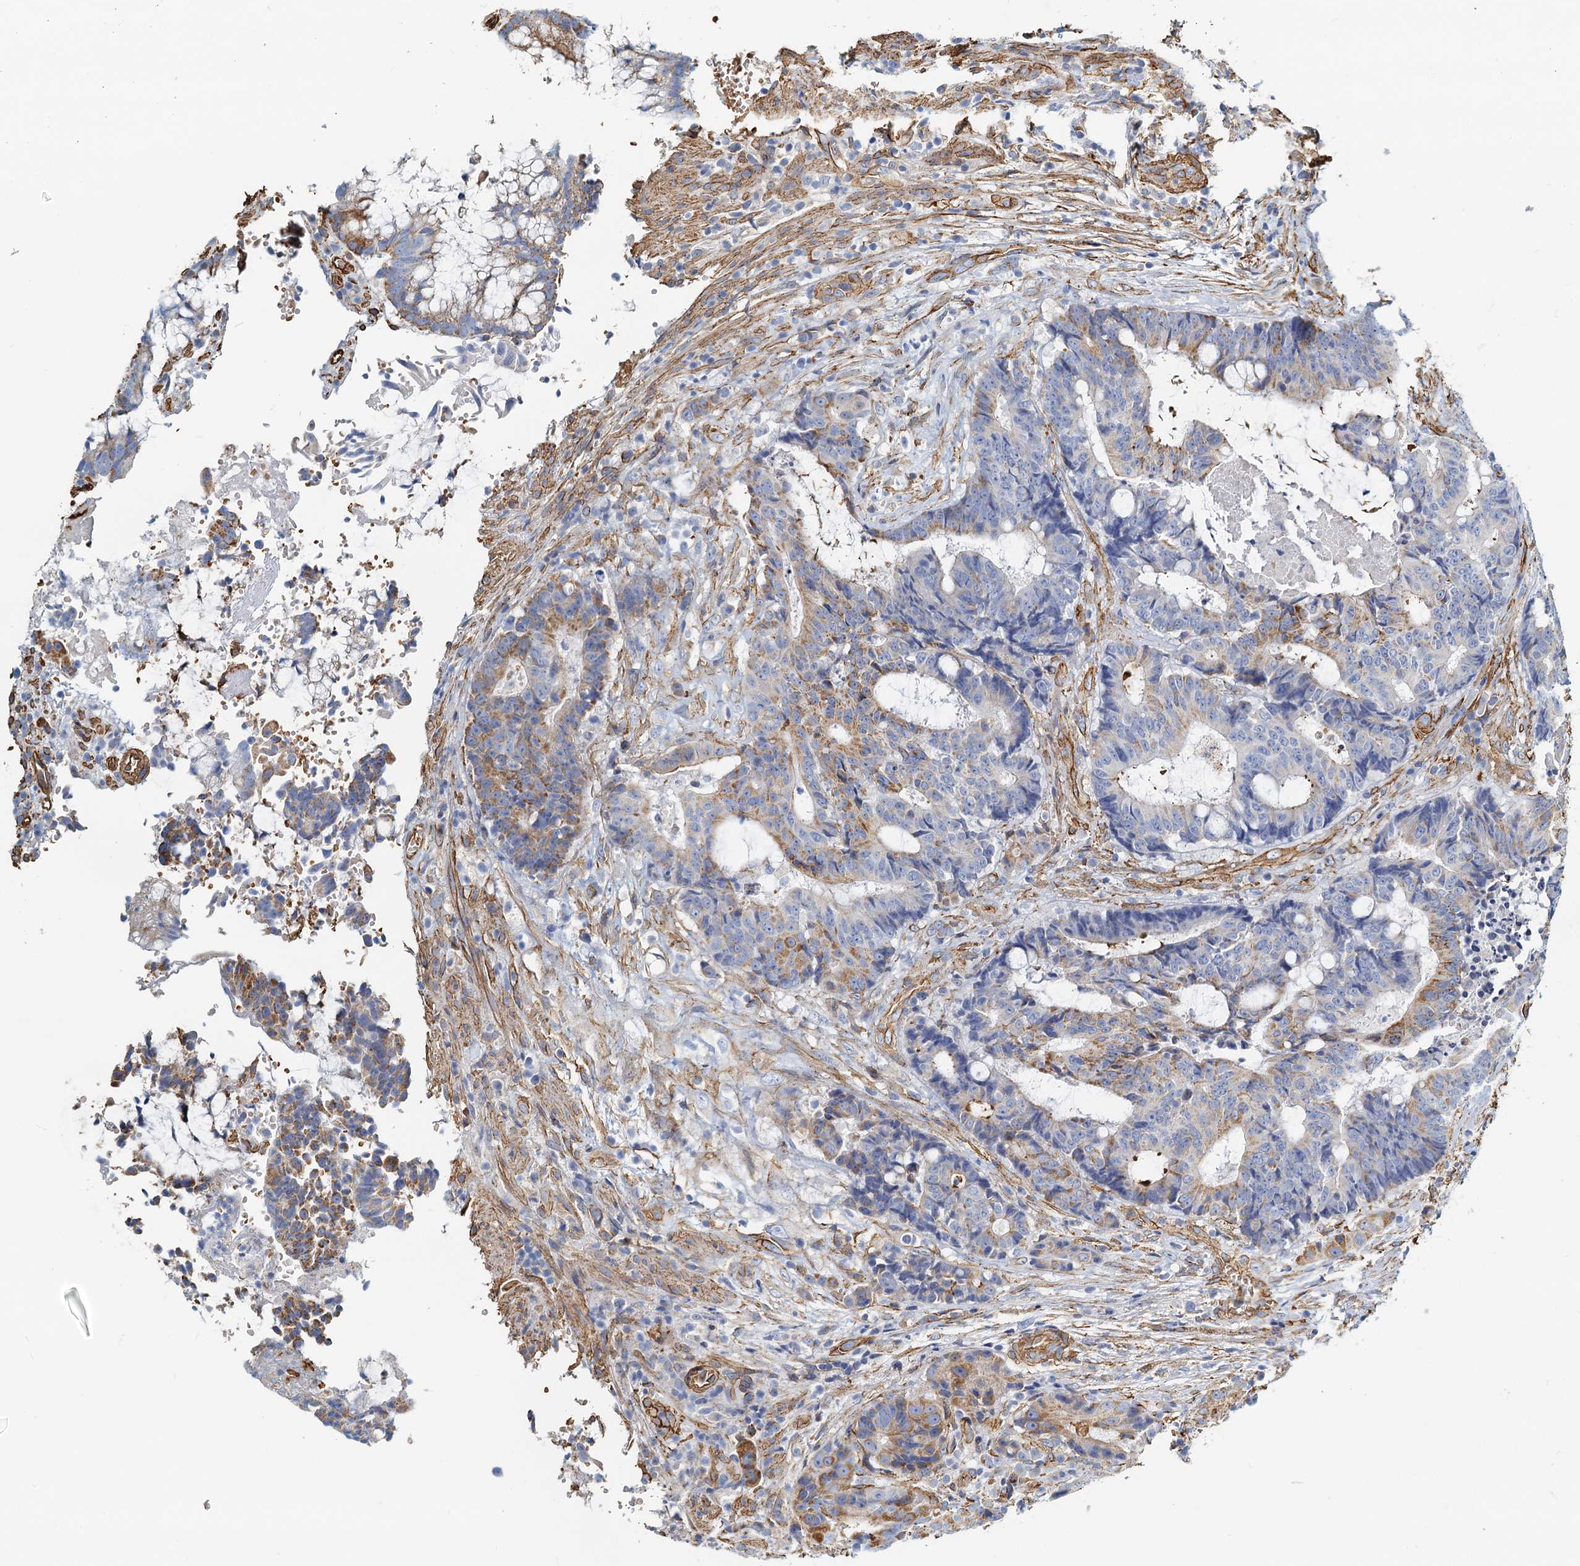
{"staining": {"intensity": "moderate", "quantity": "<25%", "location": "cytoplasmic/membranous"}, "tissue": "colorectal cancer", "cell_type": "Tumor cells", "image_type": "cancer", "snomed": [{"axis": "morphology", "description": "Adenocarcinoma, NOS"}, {"axis": "topography", "description": "Rectum"}], "caption": "This is an image of immunohistochemistry (IHC) staining of colorectal adenocarcinoma, which shows moderate staining in the cytoplasmic/membranous of tumor cells.", "gene": "DGKG", "patient": {"sex": "male", "age": 69}}